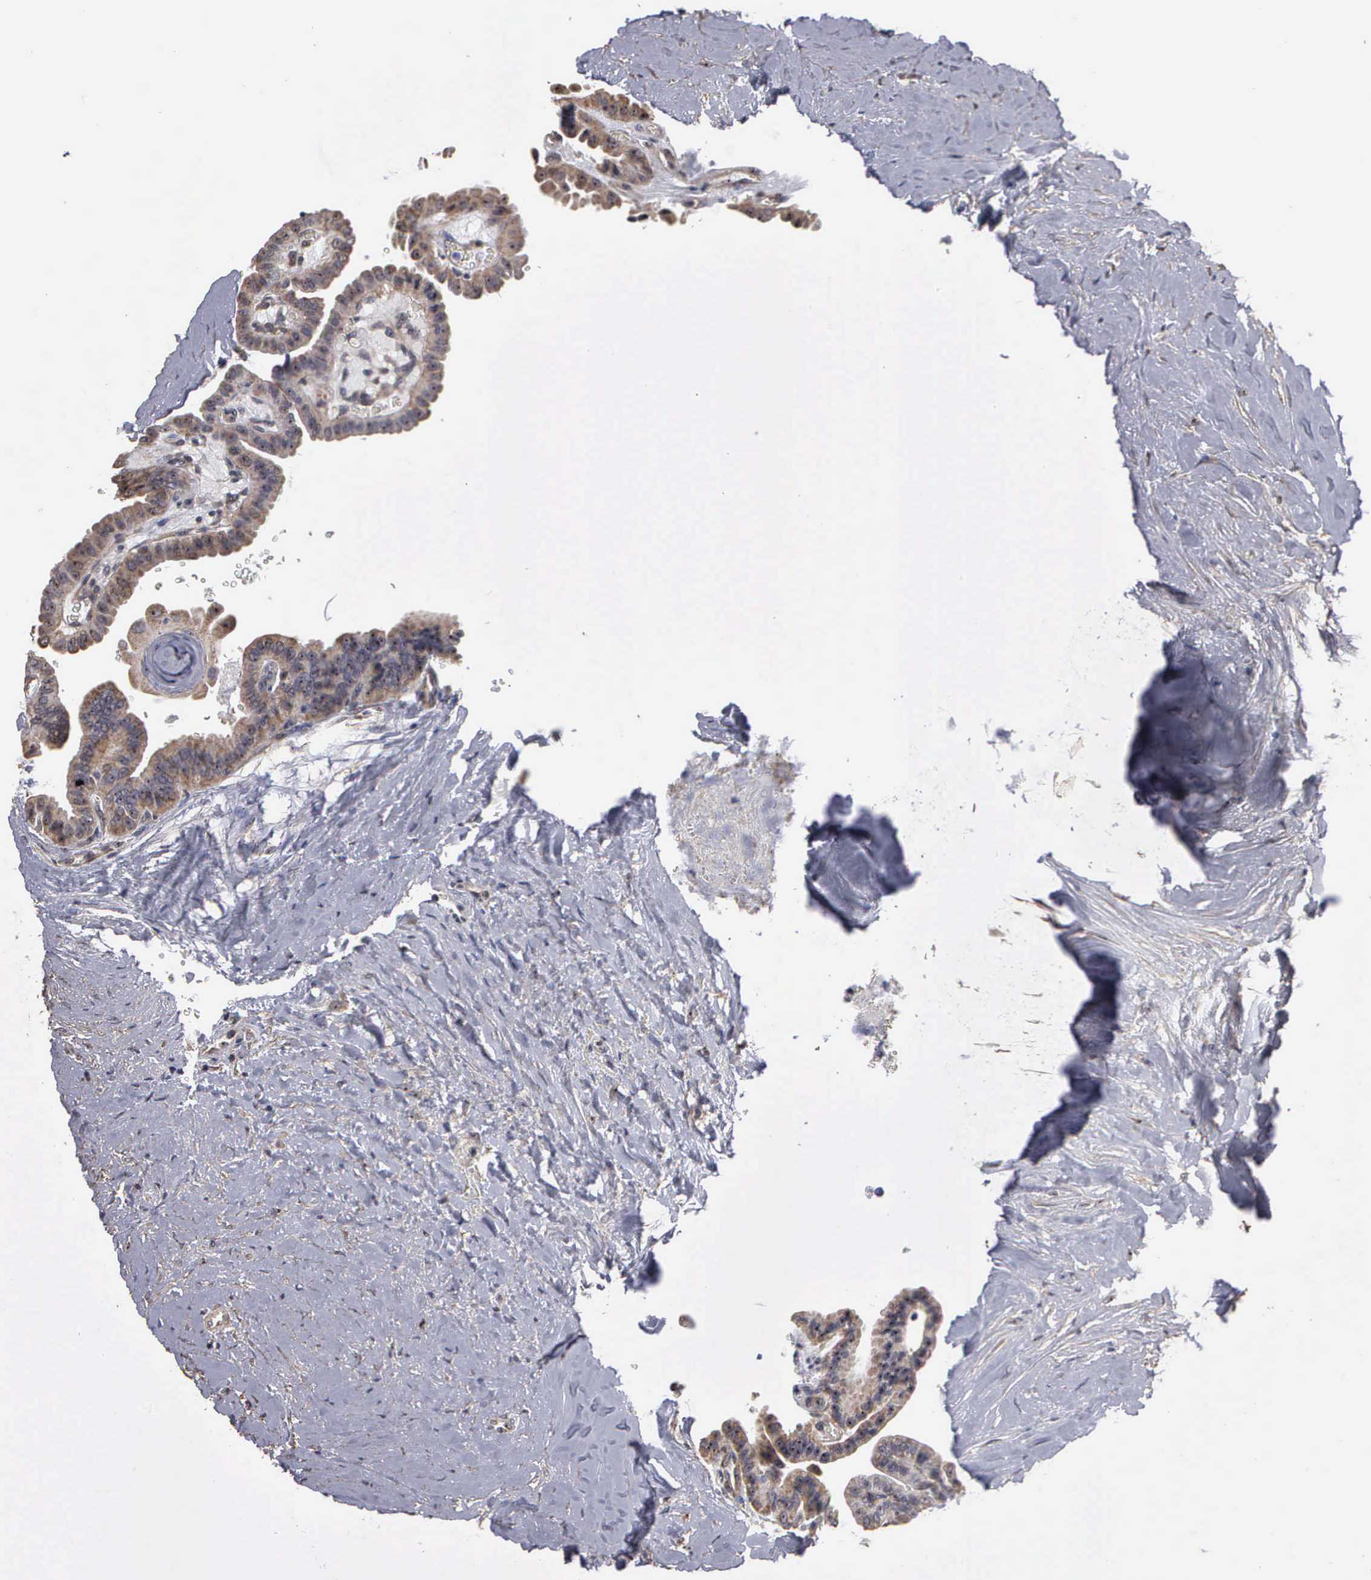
{"staining": {"intensity": "weak", "quantity": "25%-75%", "location": "cytoplasmic/membranous,nuclear"}, "tissue": "thyroid cancer", "cell_type": "Tumor cells", "image_type": "cancer", "snomed": [{"axis": "morphology", "description": "Papillary adenocarcinoma, NOS"}, {"axis": "topography", "description": "Thyroid gland"}], "caption": "Immunohistochemical staining of thyroid cancer shows weak cytoplasmic/membranous and nuclear protein staining in about 25%-75% of tumor cells.", "gene": "NGDN", "patient": {"sex": "male", "age": 87}}